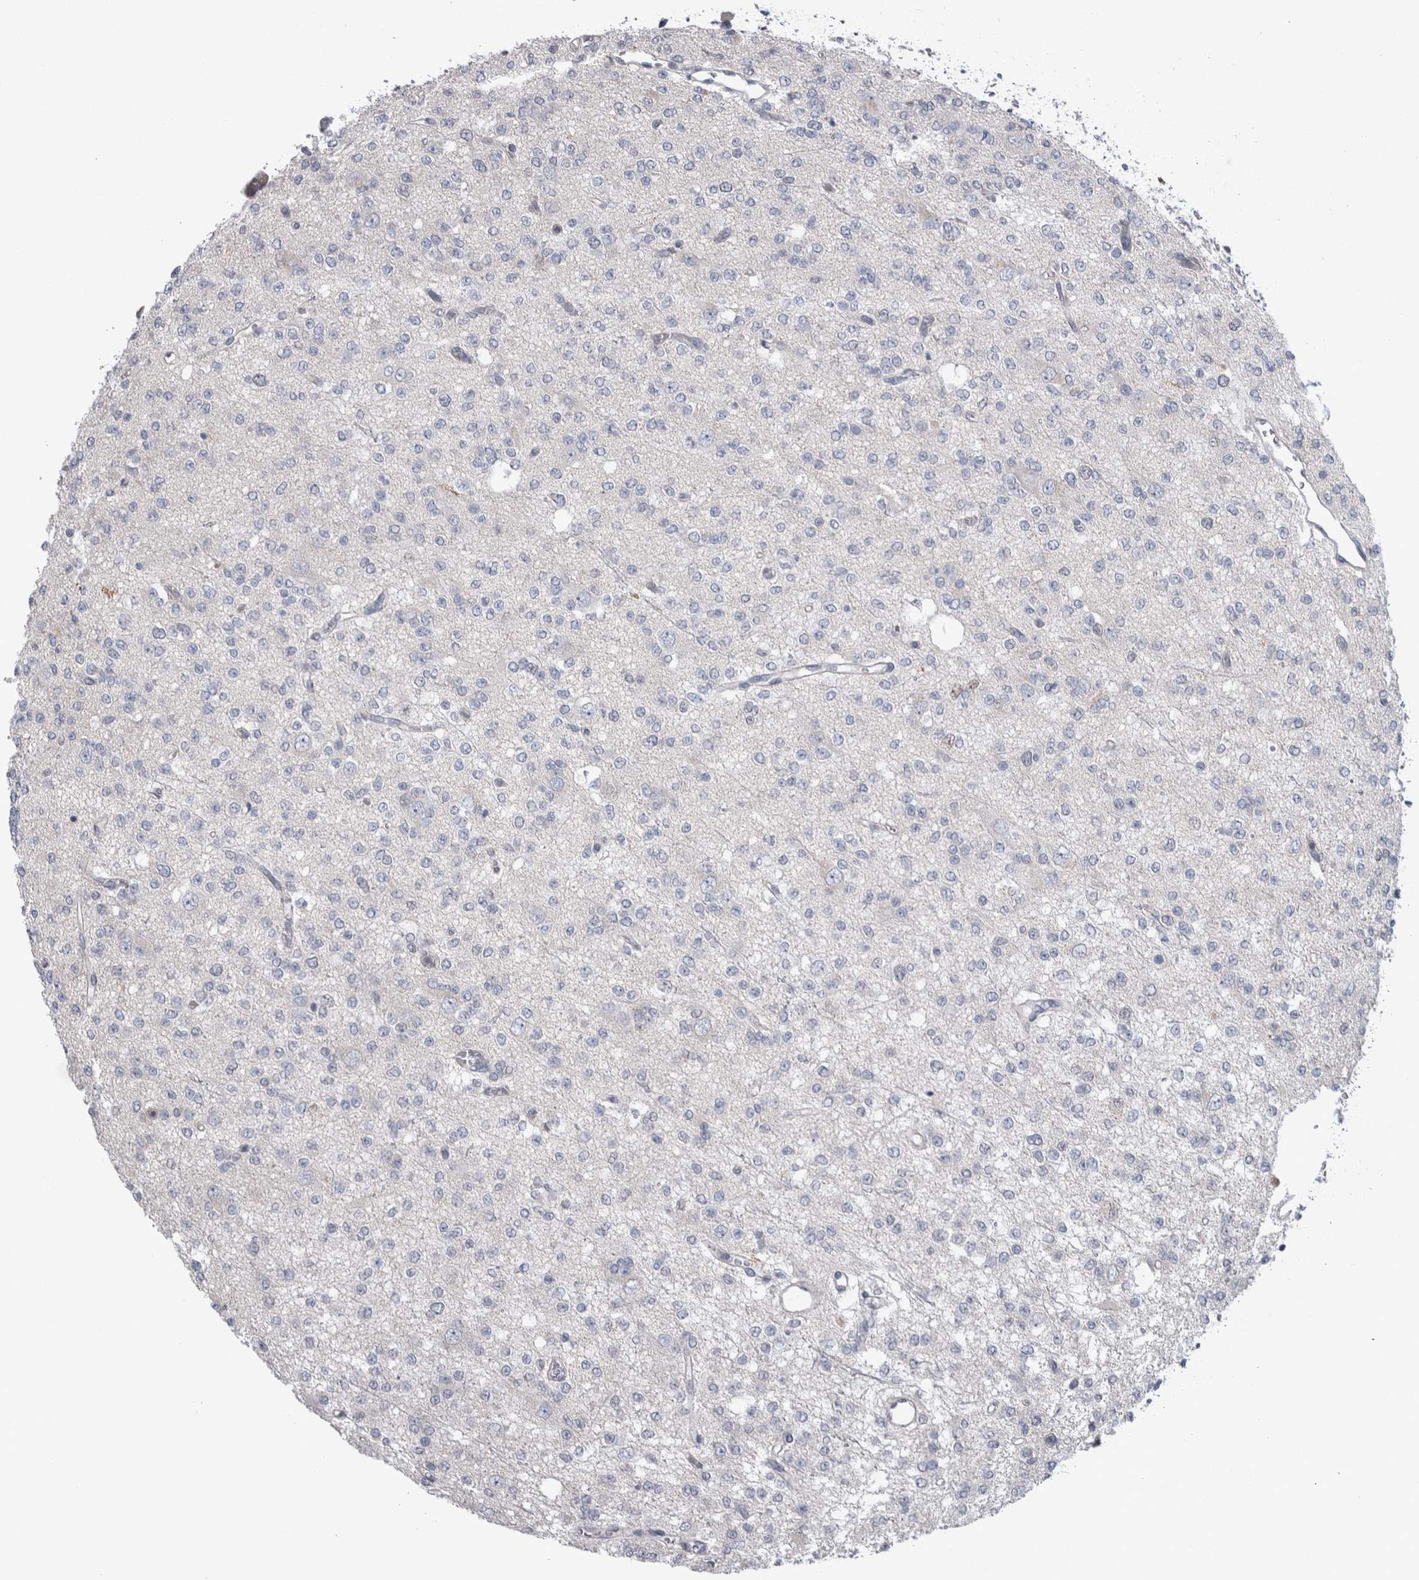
{"staining": {"intensity": "negative", "quantity": "none", "location": "none"}, "tissue": "glioma", "cell_type": "Tumor cells", "image_type": "cancer", "snomed": [{"axis": "morphology", "description": "Glioma, malignant, Low grade"}, {"axis": "topography", "description": "Brain"}], "caption": "Immunohistochemistry image of neoplastic tissue: glioma stained with DAB (3,3'-diaminobenzidine) exhibits no significant protein positivity in tumor cells.", "gene": "TAX1BP1", "patient": {"sex": "male", "age": 38}}